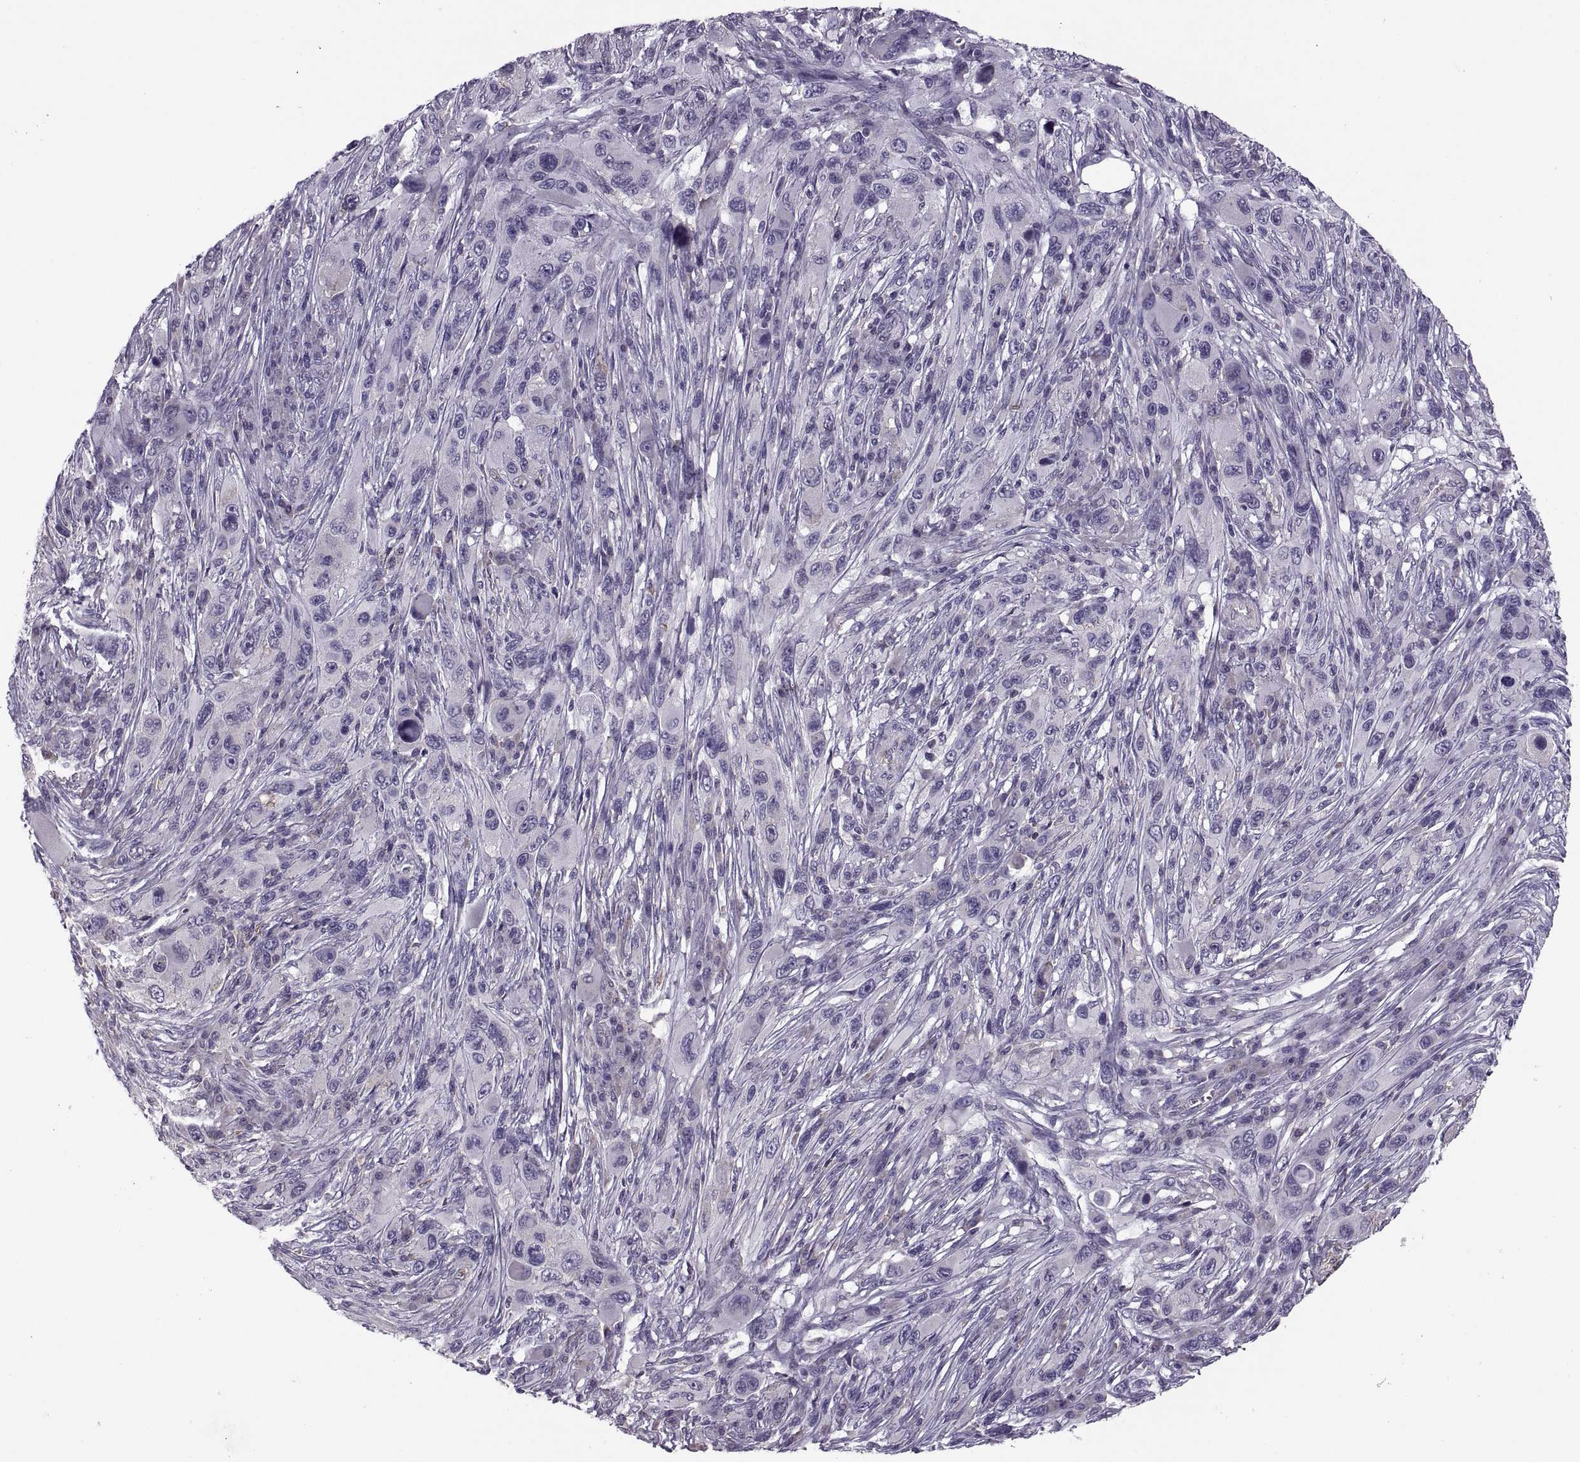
{"staining": {"intensity": "negative", "quantity": "none", "location": "none"}, "tissue": "melanoma", "cell_type": "Tumor cells", "image_type": "cancer", "snomed": [{"axis": "morphology", "description": "Malignant melanoma, NOS"}, {"axis": "topography", "description": "Skin"}], "caption": "This is an IHC micrograph of human melanoma. There is no expression in tumor cells.", "gene": "PABPC1", "patient": {"sex": "male", "age": 53}}